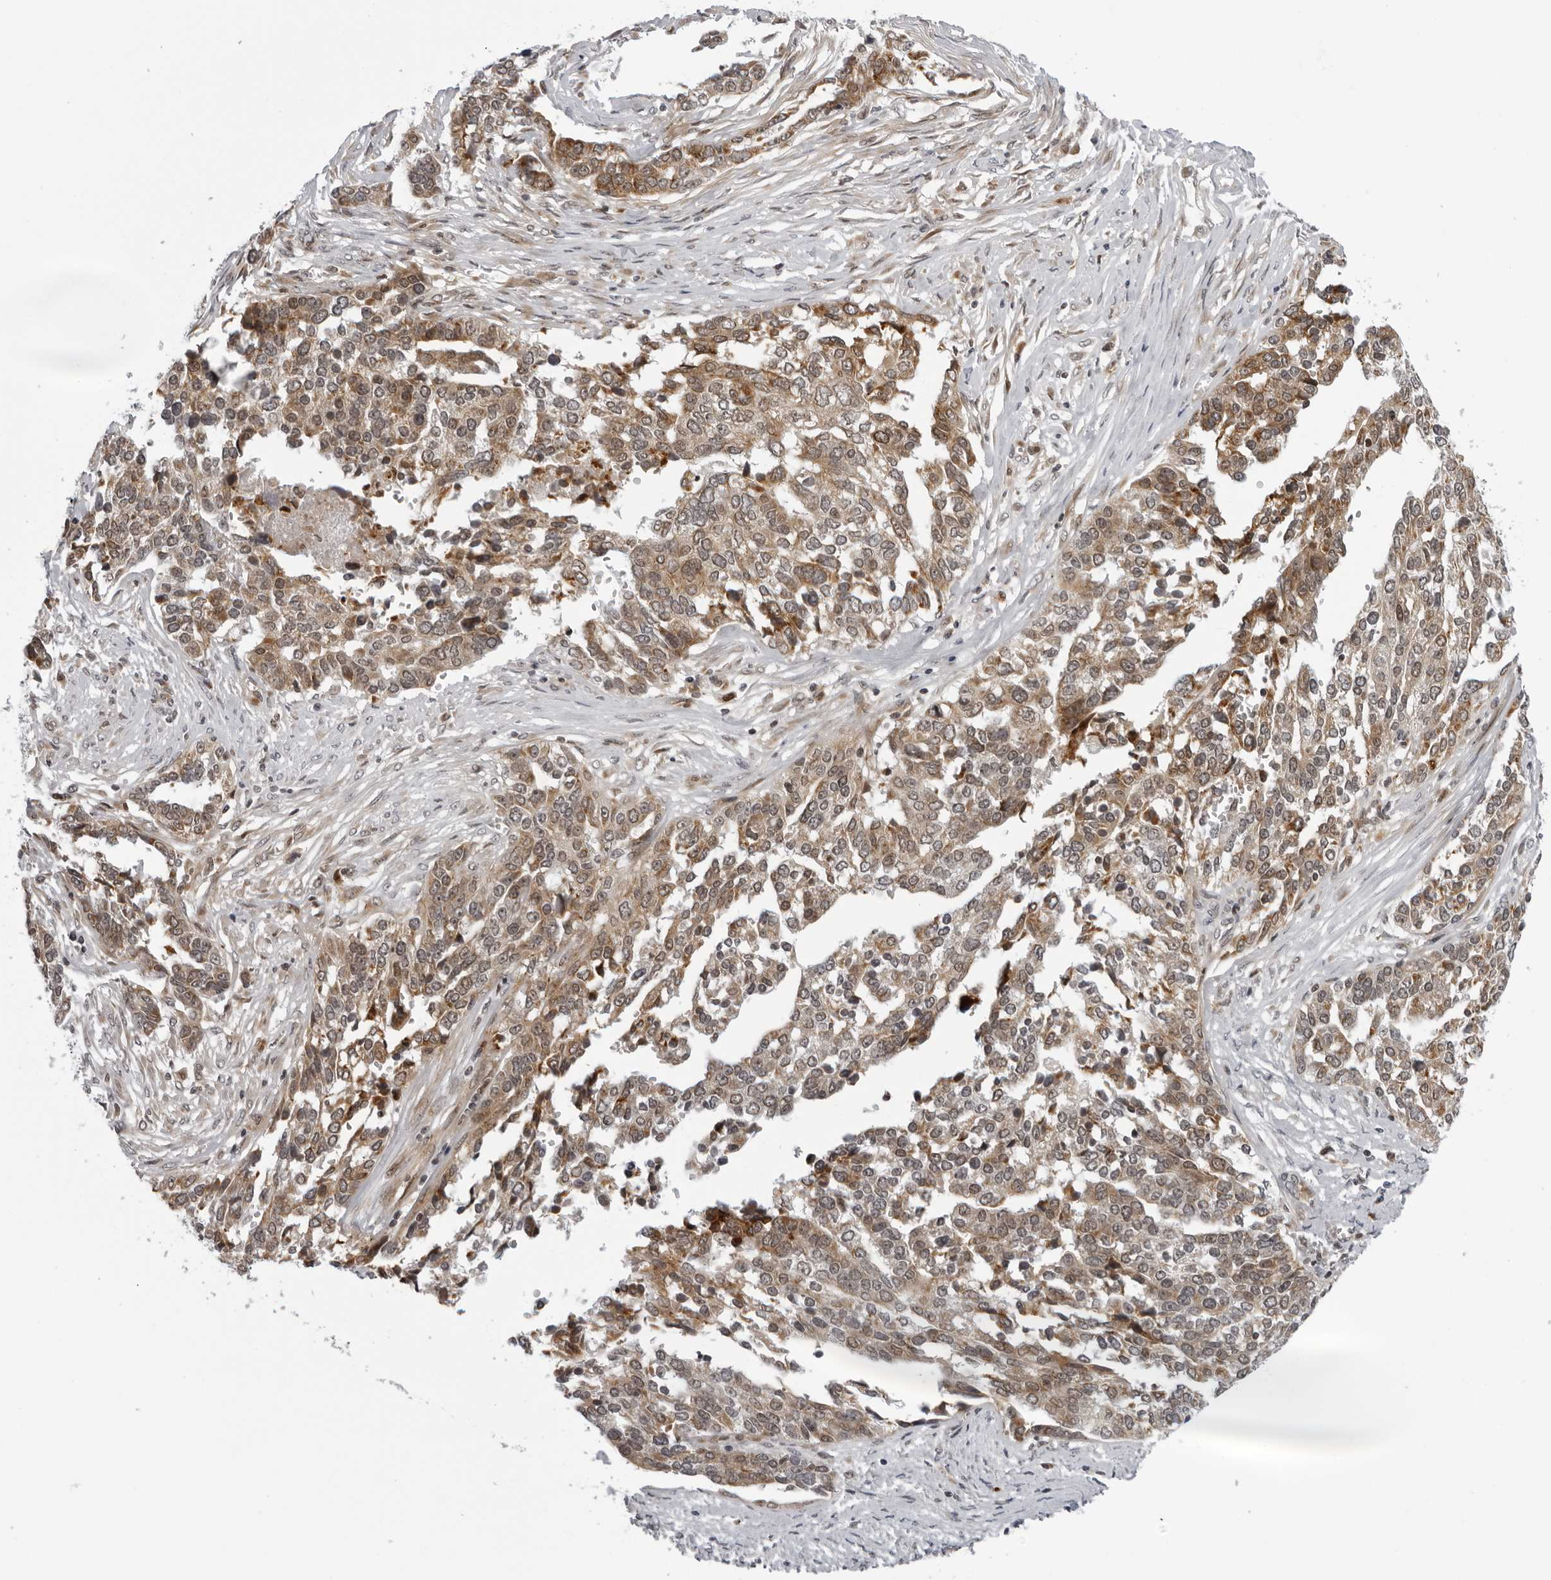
{"staining": {"intensity": "moderate", "quantity": ">75%", "location": "cytoplasmic/membranous"}, "tissue": "ovarian cancer", "cell_type": "Tumor cells", "image_type": "cancer", "snomed": [{"axis": "morphology", "description": "Cystadenocarcinoma, serous, NOS"}, {"axis": "topography", "description": "Ovary"}], "caption": "High-power microscopy captured an IHC histopathology image of serous cystadenocarcinoma (ovarian), revealing moderate cytoplasmic/membranous staining in approximately >75% of tumor cells.", "gene": "GCSAML", "patient": {"sex": "female", "age": 44}}